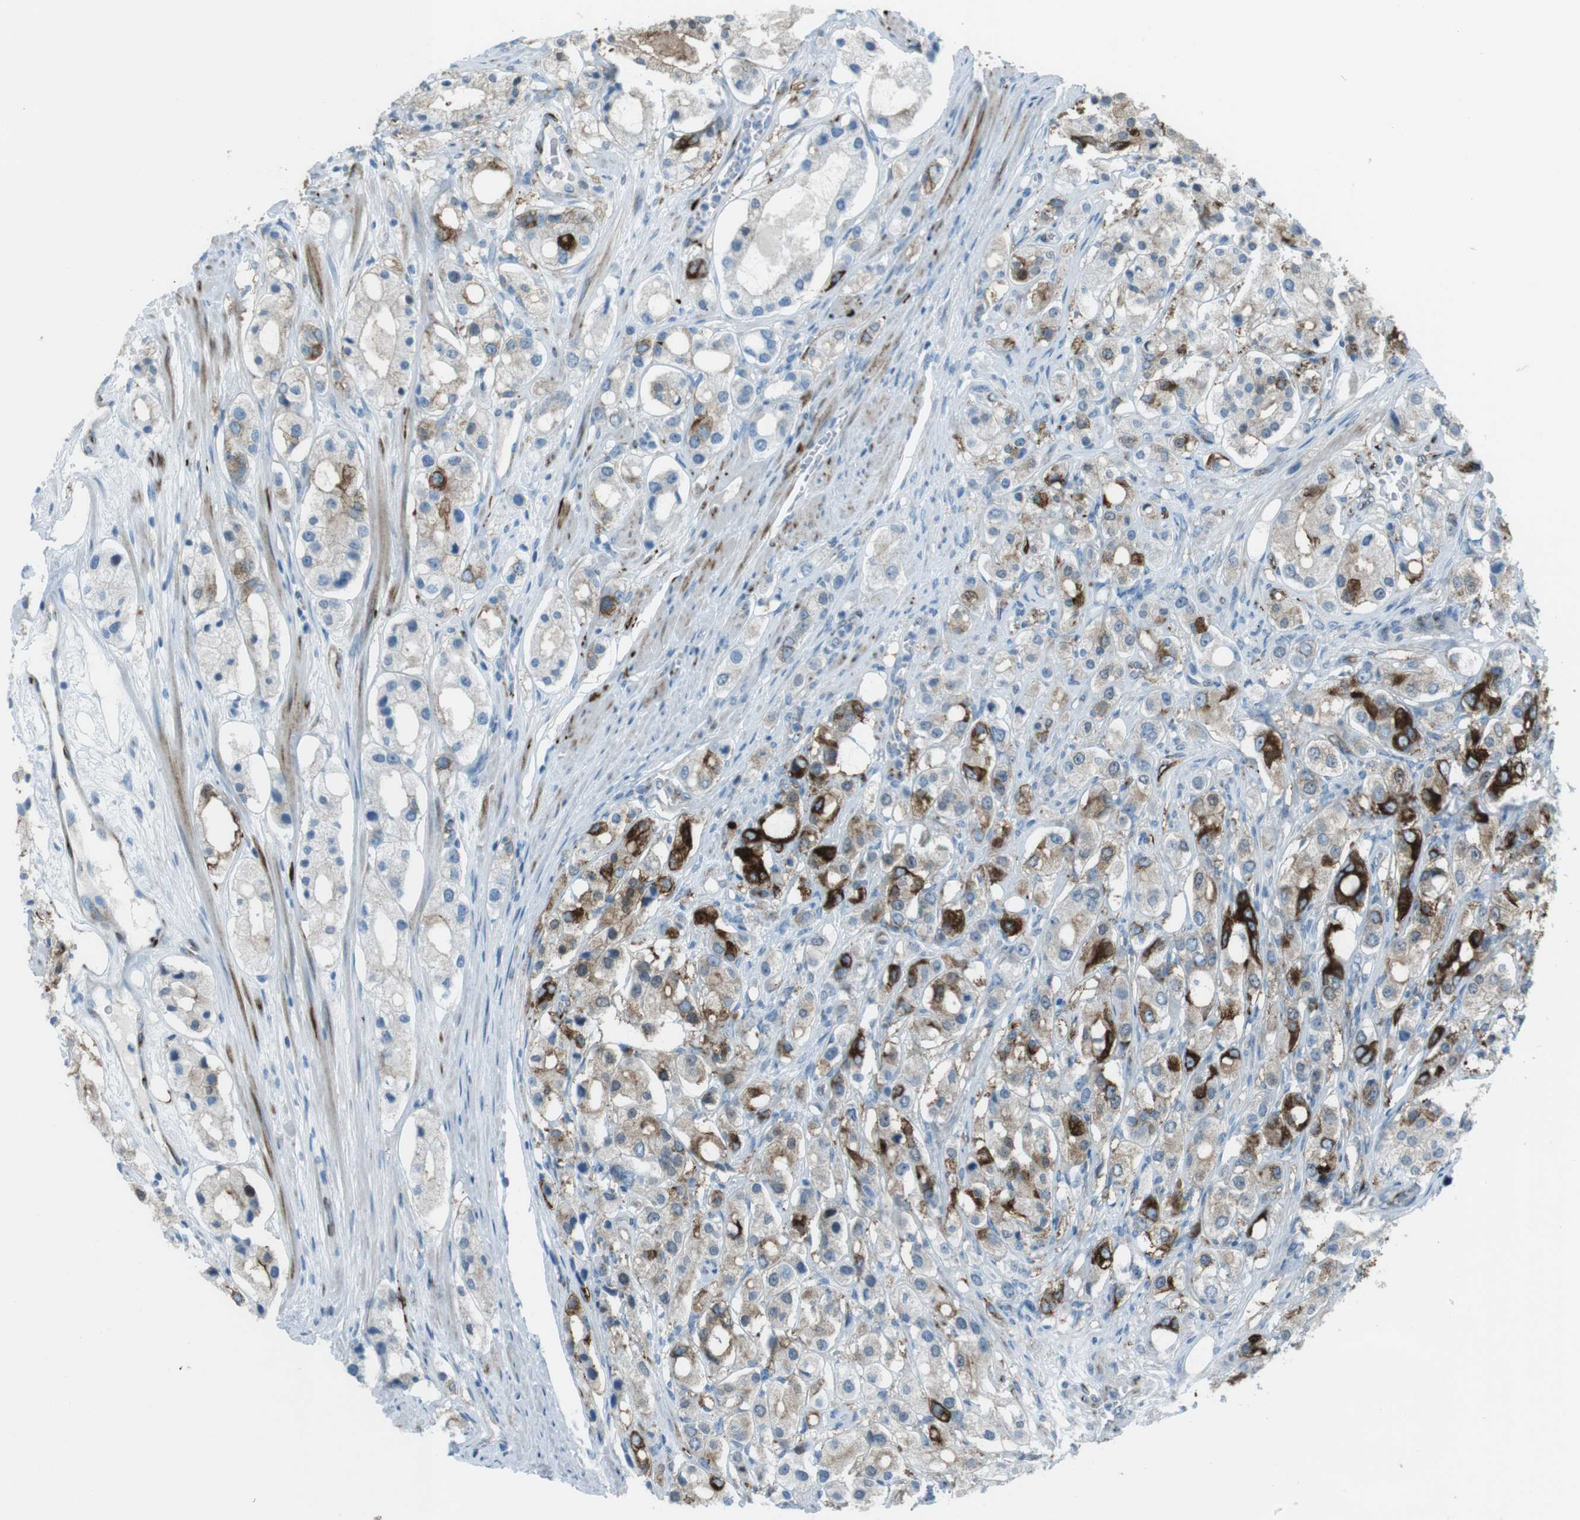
{"staining": {"intensity": "strong", "quantity": "<25%", "location": "cytoplasmic/membranous"}, "tissue": "prostate cancer", "cell_type": "Tumor cells", "image_type": "cancer", "snomed": [{"axis": "morphology", "description": "Adenocarcinoma, High grade"}, {"axis": "topography", "description": "Prostate"}], "caption": "There is medium levels of strong cytoplasmic/membranous staining in tumor cells of prostate cancer (adenocarcinoma (high-grade)), as demonstrated by immunohistochemical staining (brown color).", "gene": "TUBB2A", "patient": {"sex": "male", "age": 65}}